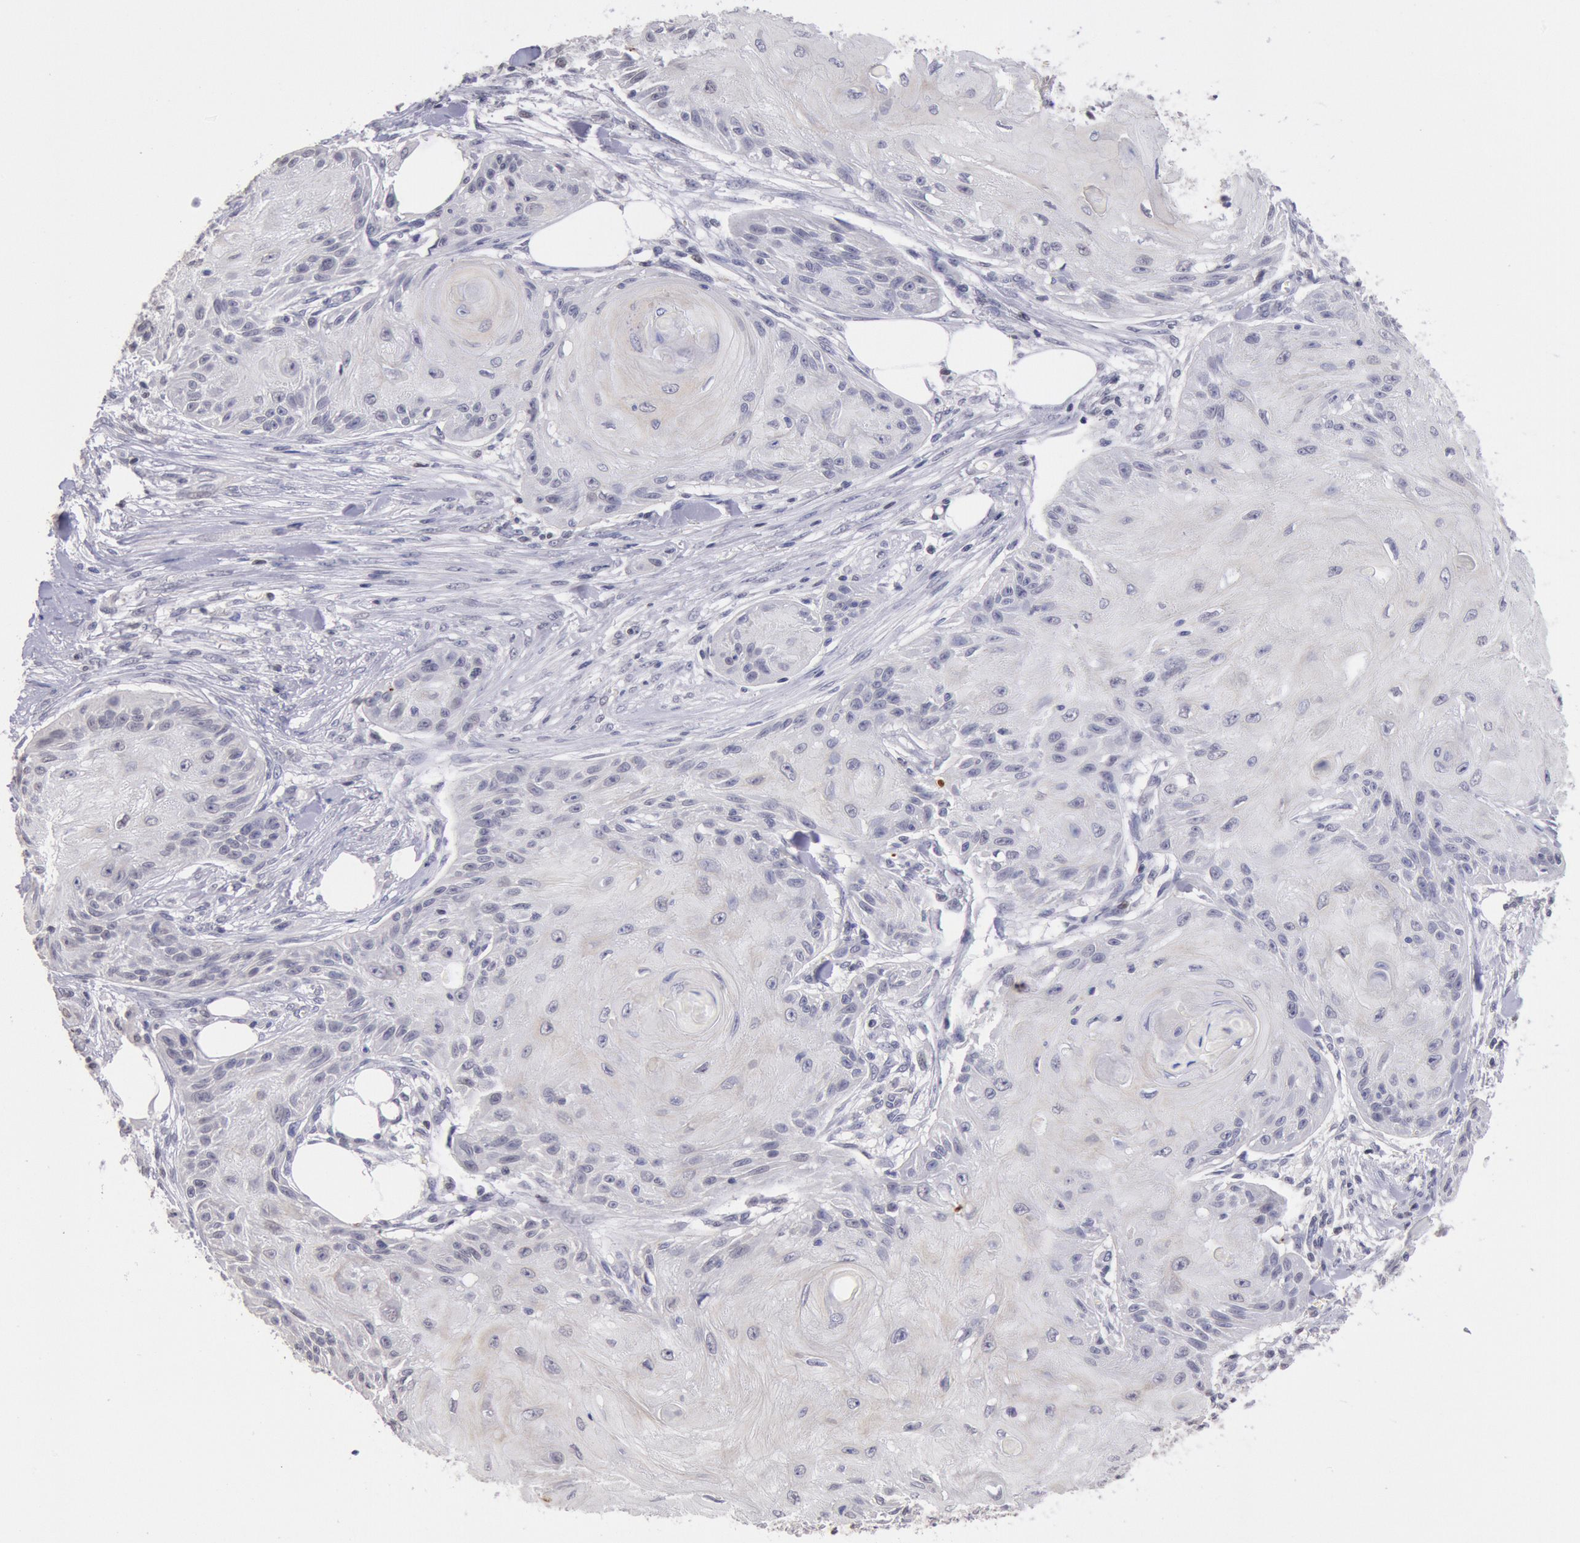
{"staining": {"intensity": "weak", "quantity": "<25%", "location": "cytoplasmic/membranous,nuclear"}, "tissue": "skin cancer", "cell_type": "Tumor cells", "image_type": "cancer", "snomed": [{"axis": "morphology", "description": "Squamous cell carcinoma, NOS"}, {"axis": "topography", "description": "Skin"}], "caption": "Immunohistochemistry (IHC) micrograph of human skin cancer (squamous cell carcinoma) stained for a protein (brown), which shows no staining in tumor cells.", "gene": "MYH7", "patient": {"sex": "female", "age": 88}}